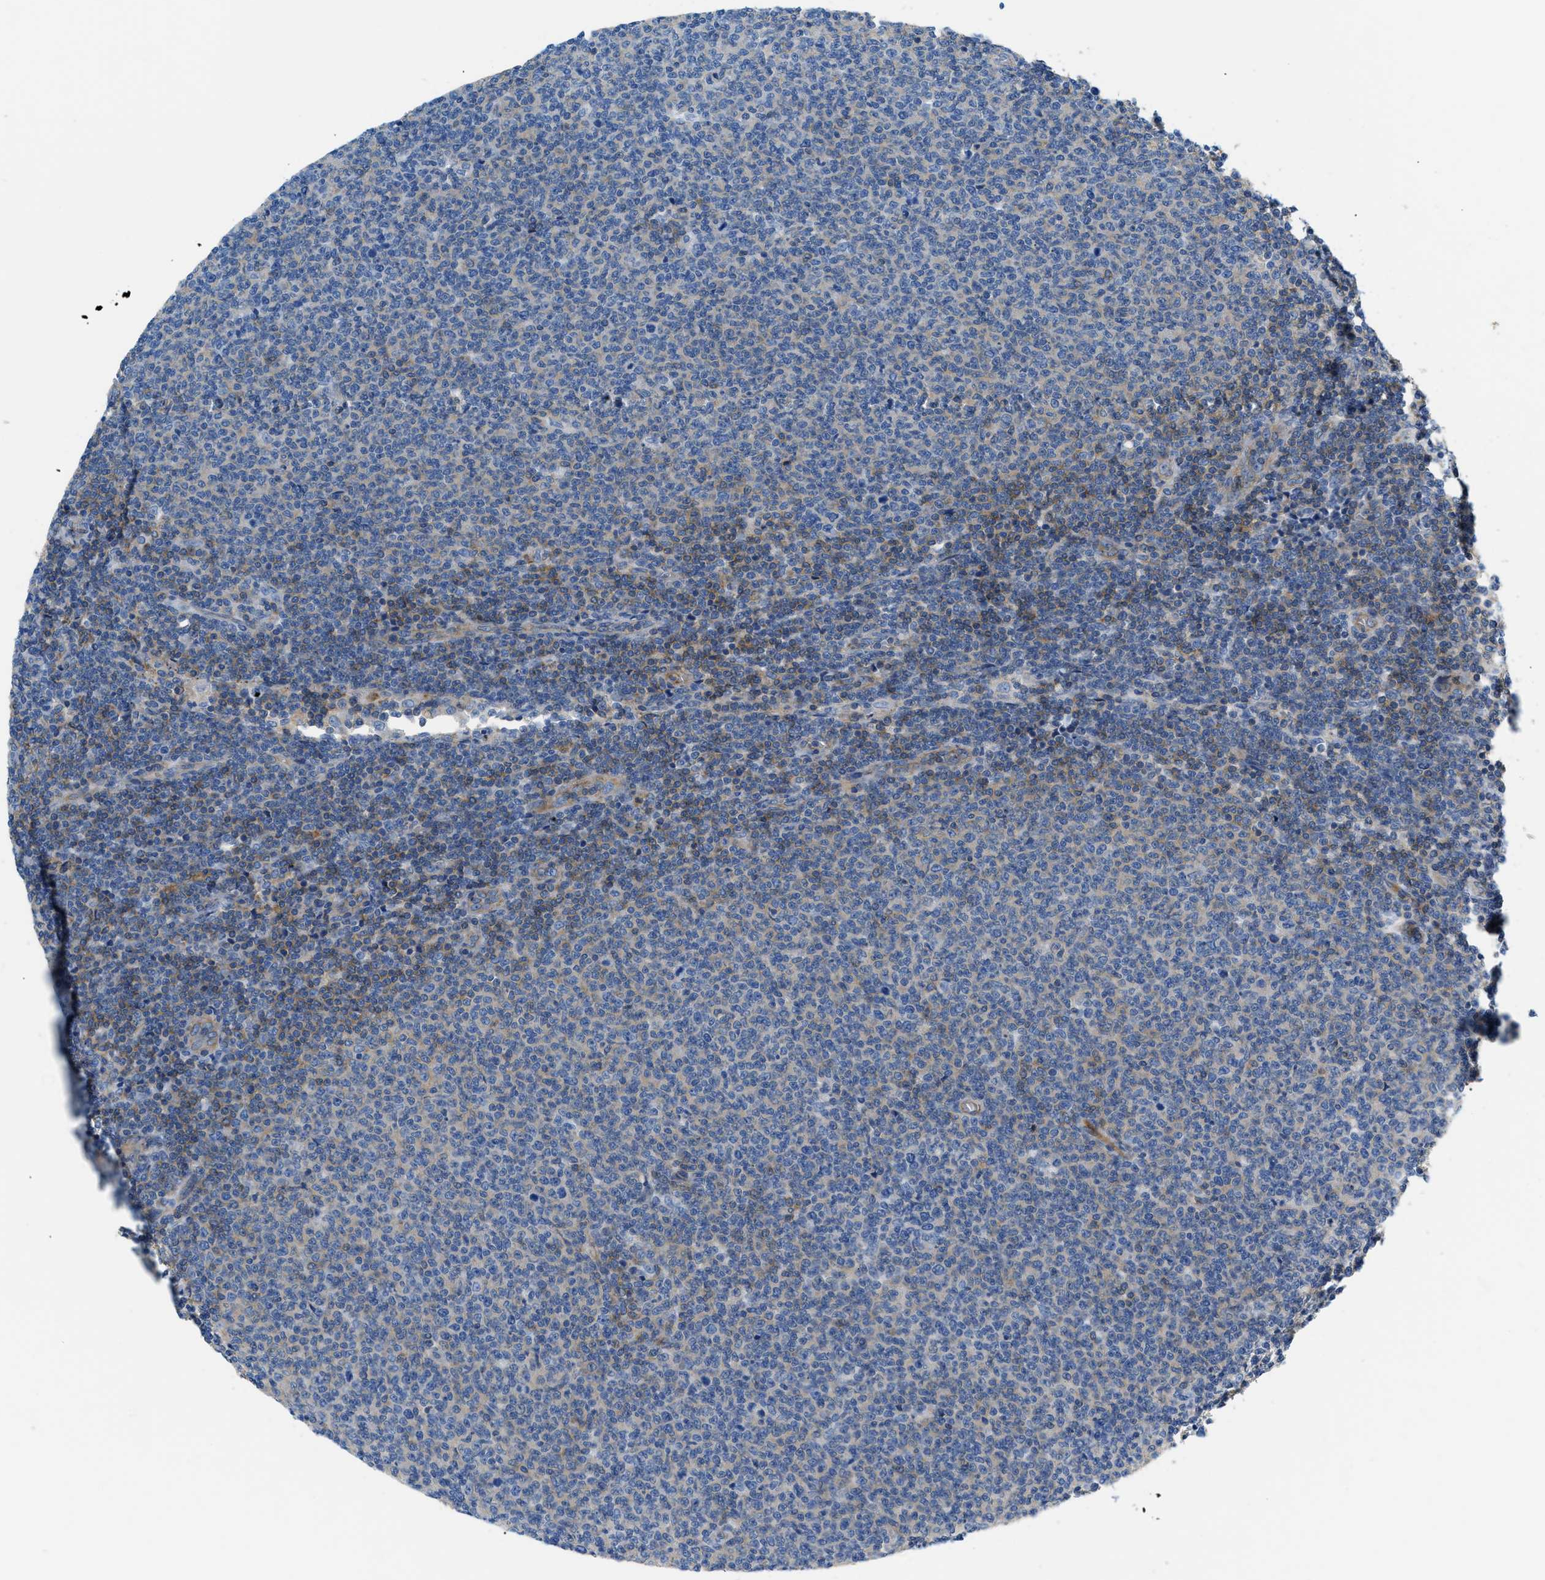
{"staining": {"intensity": "negative", "quantity": "none", "location": "none"}, "tissue": "lymphoma", "cell_type": "Tumor cells", "image_type": "cancer", "snomed": [{"axis": "morphology", "description": "Malignant lymphoma, non-Hodgkin's type, Low grade"}, {"axis": "topography", "description": "Lymph node"}], "caption": "Histopathology image shows no significant protein expression in tumor cells of low-grade malignant lymphoma, non-Hodgkin's type.", "gene": "ORAI1", "patient": {"sex": "male", "age": 66}}